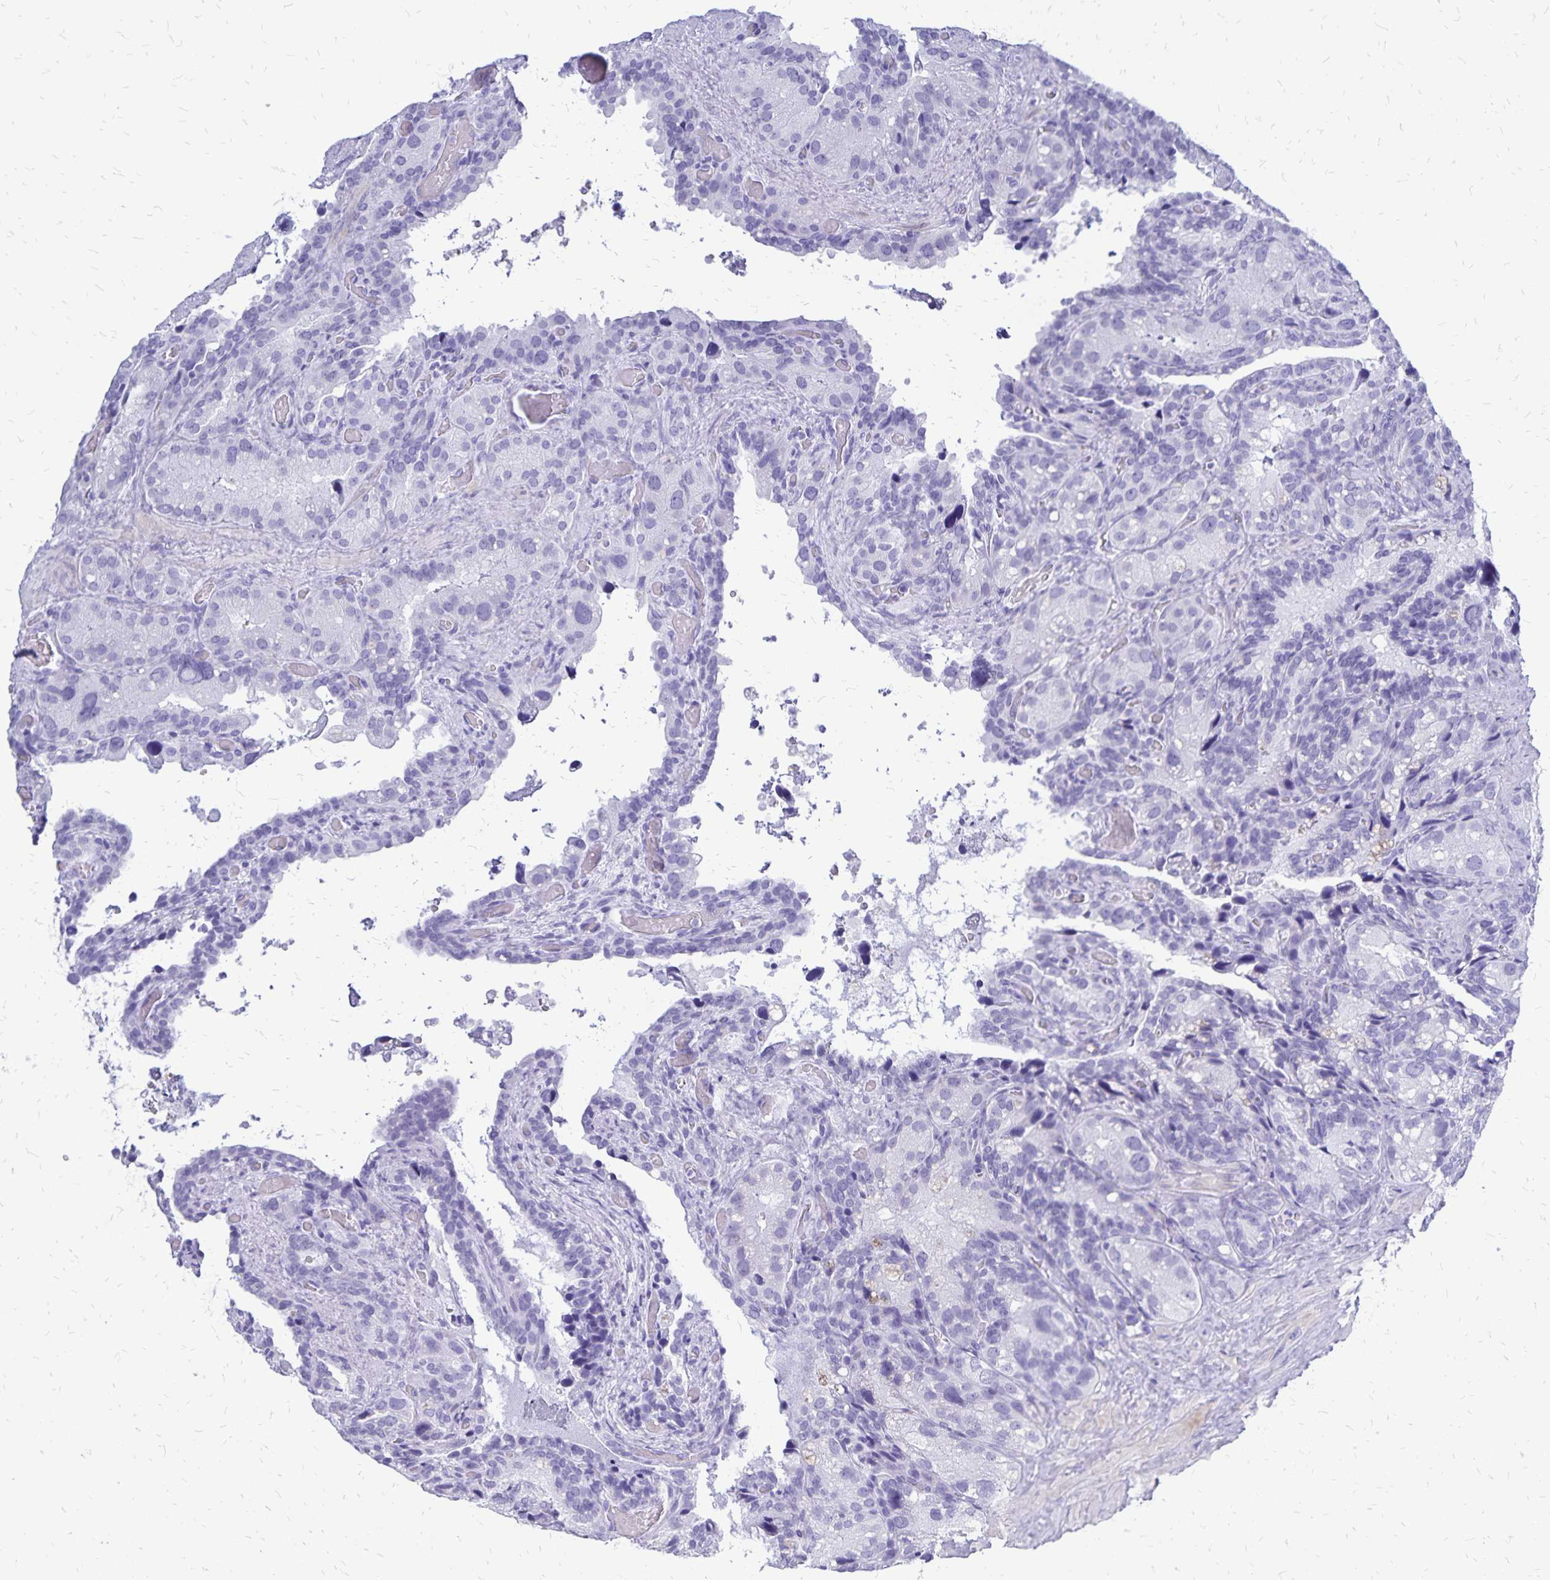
{"staining": {"intensity": "negative", "quantity": "none", "location": "none"}, "tissue": "seminal vesicle", "cell_type": "Glandular cells", "image_type": "normal", "snomed": [{"axis": "morphology", "description": "Normal tissue, NOS"}, {"axis": "topography", "description": "Seminal veicle"}], "caption": "Image shows no significant protein positivity in glandular cells of benign seminal vesicle.", "gene": "HMGB3", "patient": {"sex": "male", "age": 60}}